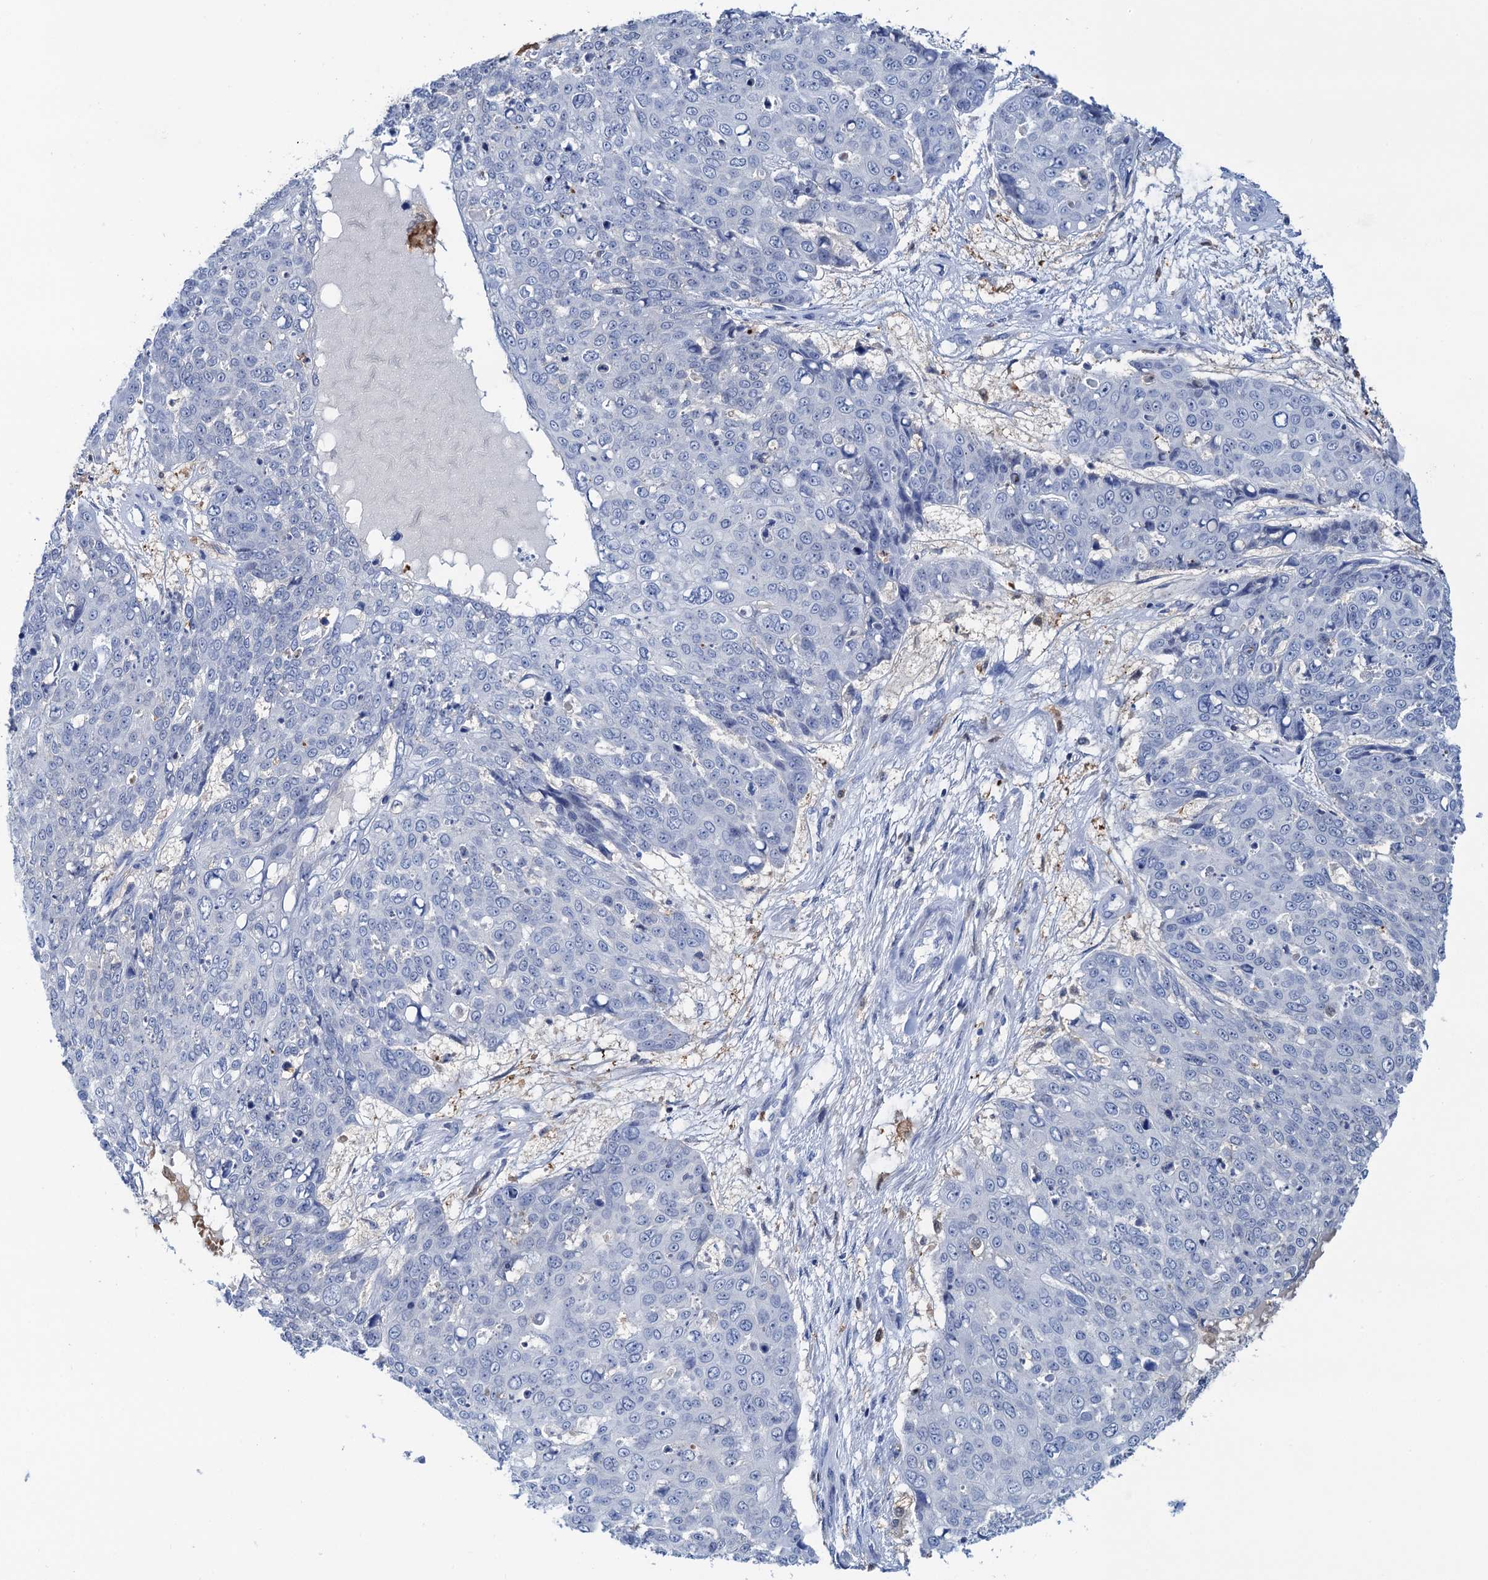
{"staining": {"intensity": "negative", "quantity": "none", "location": "none"}, "tissue": "skin cancer", "cell_type": "Tumor cells", "image_type": "cancer", "snomed": [{"axis": "morphology", "description": "Squamous cell carcinoma, NOS"}, {"axis": "topography", "description": "Skin"}], "caption": "The immunohistochemistry (IHC) micrograph has no significant staining in tumor cells of squamous cell carcinoma (skin) tissue. (DAB (3,3'-diaminobenzidine) IHC with hematoxylin counter stain).", "gene": "FAH", "patient": {"sex": "male", "age": 71}}